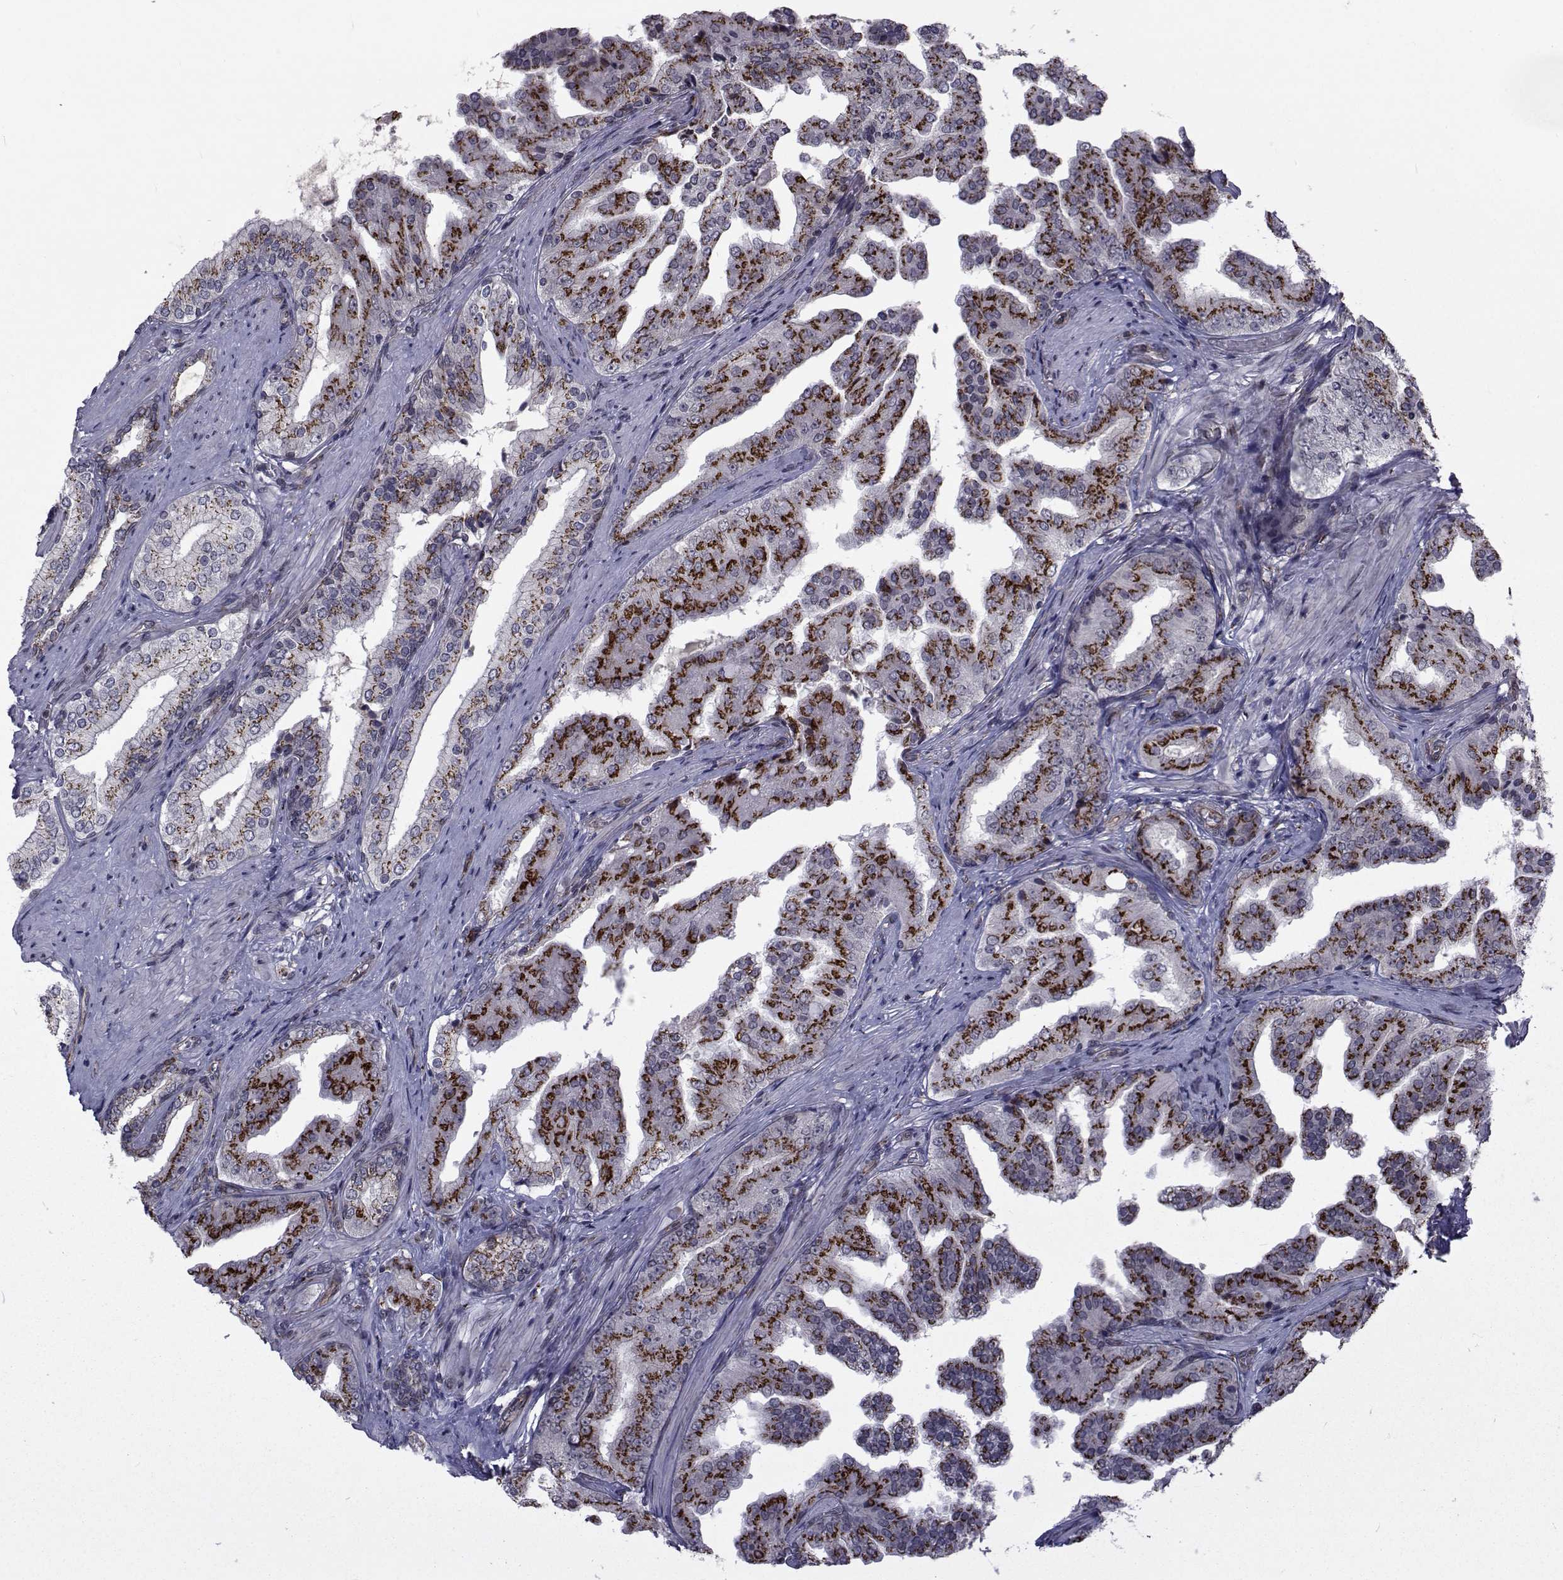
{"staining": {"intensity": "strong", "quantity": "25%-75%", "location": "cytoplasmic/membranous"}, "tissue": "prostate cancer", "cell_type": "Tumor cells", "image_type": "cancer", "snomed": [{"axis": "morphology", "description": "Adenocarcinoma, Low grade"}, {"axis": "topography", "description": "Prostate and seminal vesicle, NOS"}], "caption": "Protein expression analysis of human low-grade adenocarcinoma (prostate) reveals strong cytoplasmic/membranous staining in about 25%-75% of tumor cells. The staining was performed using DAB (3,3'-diaminobenzidine) to visualize the protein expression in brown, while the nuclei were stained in blue with hematoxylin (Magnification: 20x).", "gene": "ATP6V1C2", "patient": {"sex": "male", "age": 61}}